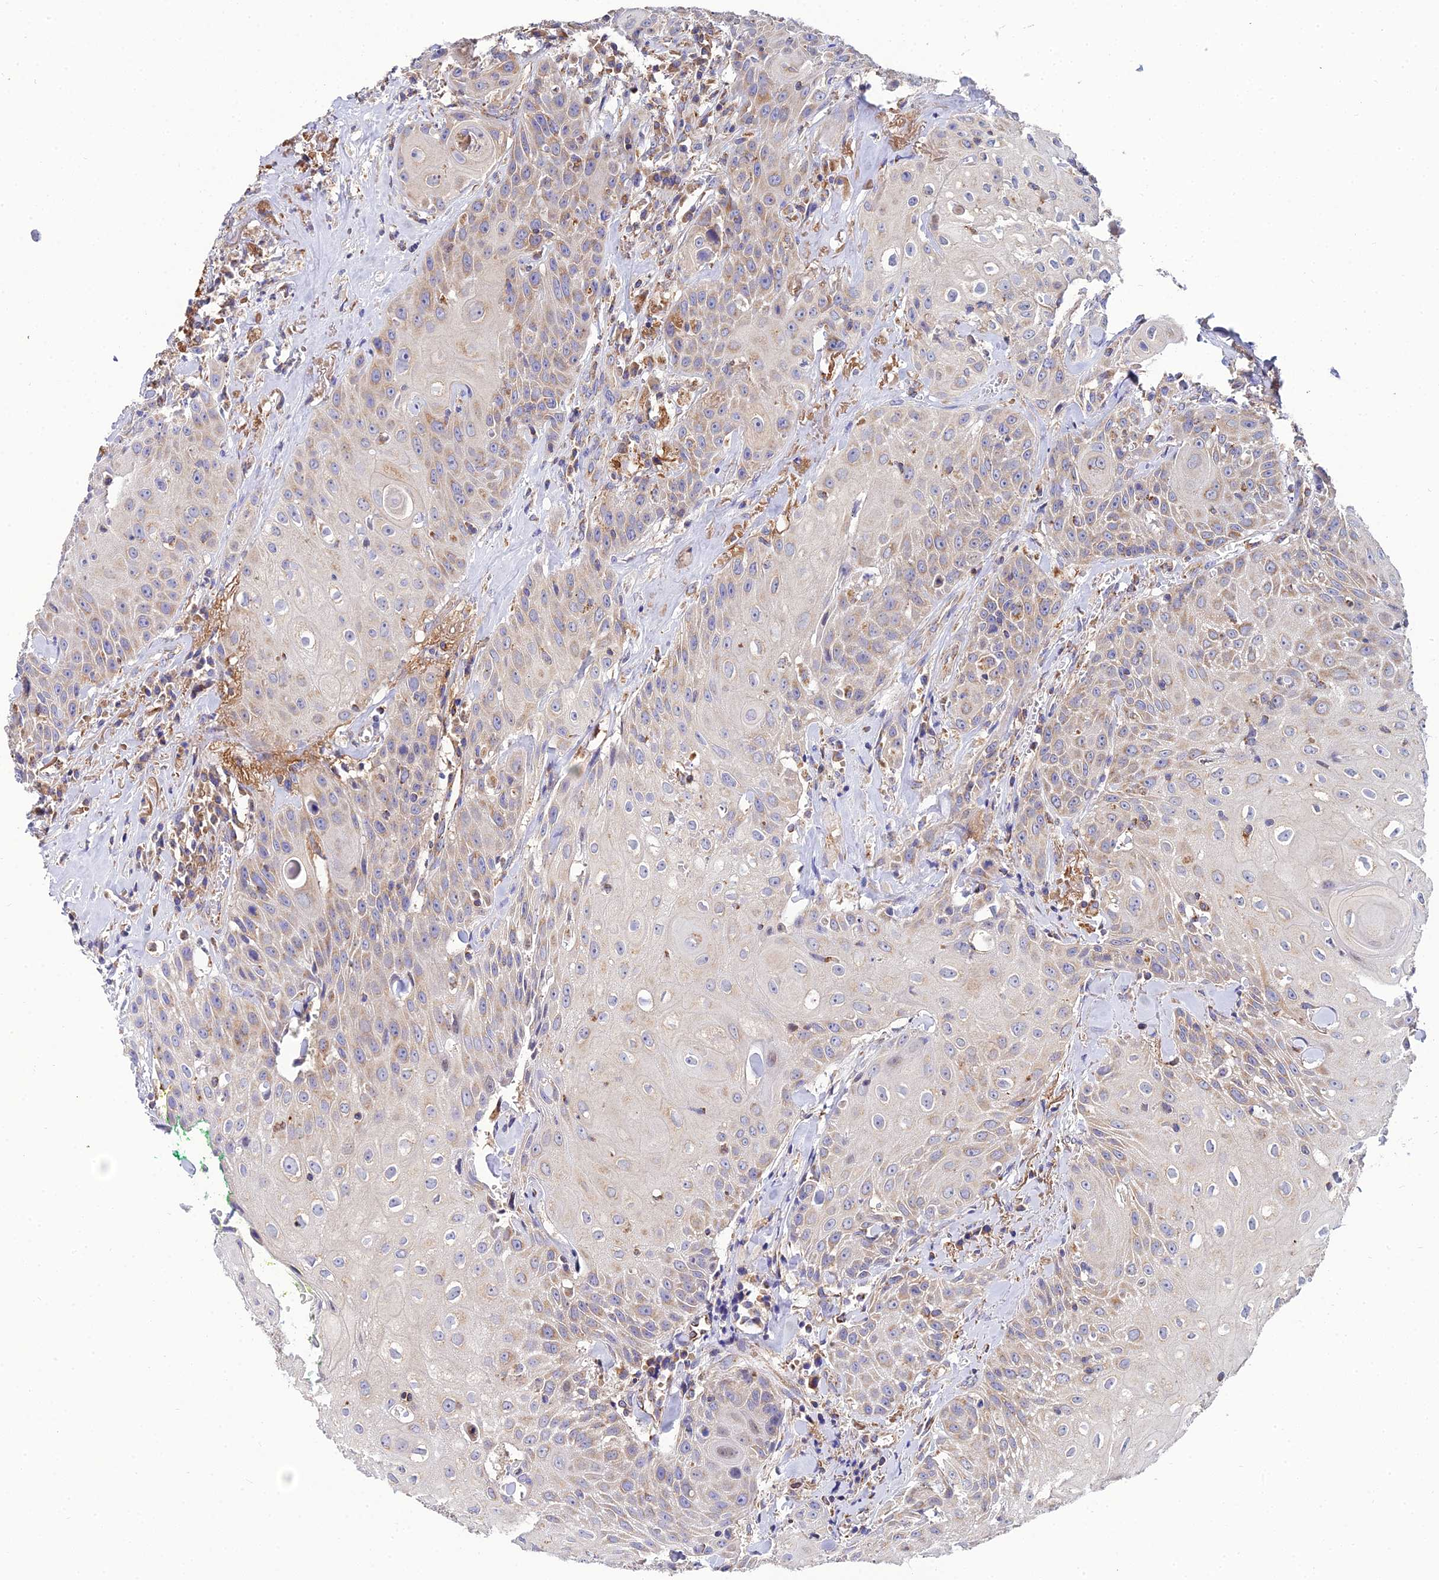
{"staining": {"intensity": "weak", "quantity": "25%-75%", "location": "cytoplasmic/membranous"}, "tissue": "head and neck cancer", "cell_type": "Tumor cells", "image_type": "cancer", "snomed": [{"axis": "morphology", "description": "Squamous cell carcinoma, NOS"}, {"axis": "topography", "description": "Oral tissue"}, {"axis": "topography", "description": "Head-Neck"}], "caption": "A micrograph of head and neck squamous cell carcinoma stained for a protein reveals weak cytoplasmic/membranous brown staining in tumor cells.", "gene": "NIPSNAP3A", "patient": {"sex": "female", "age": 82}}